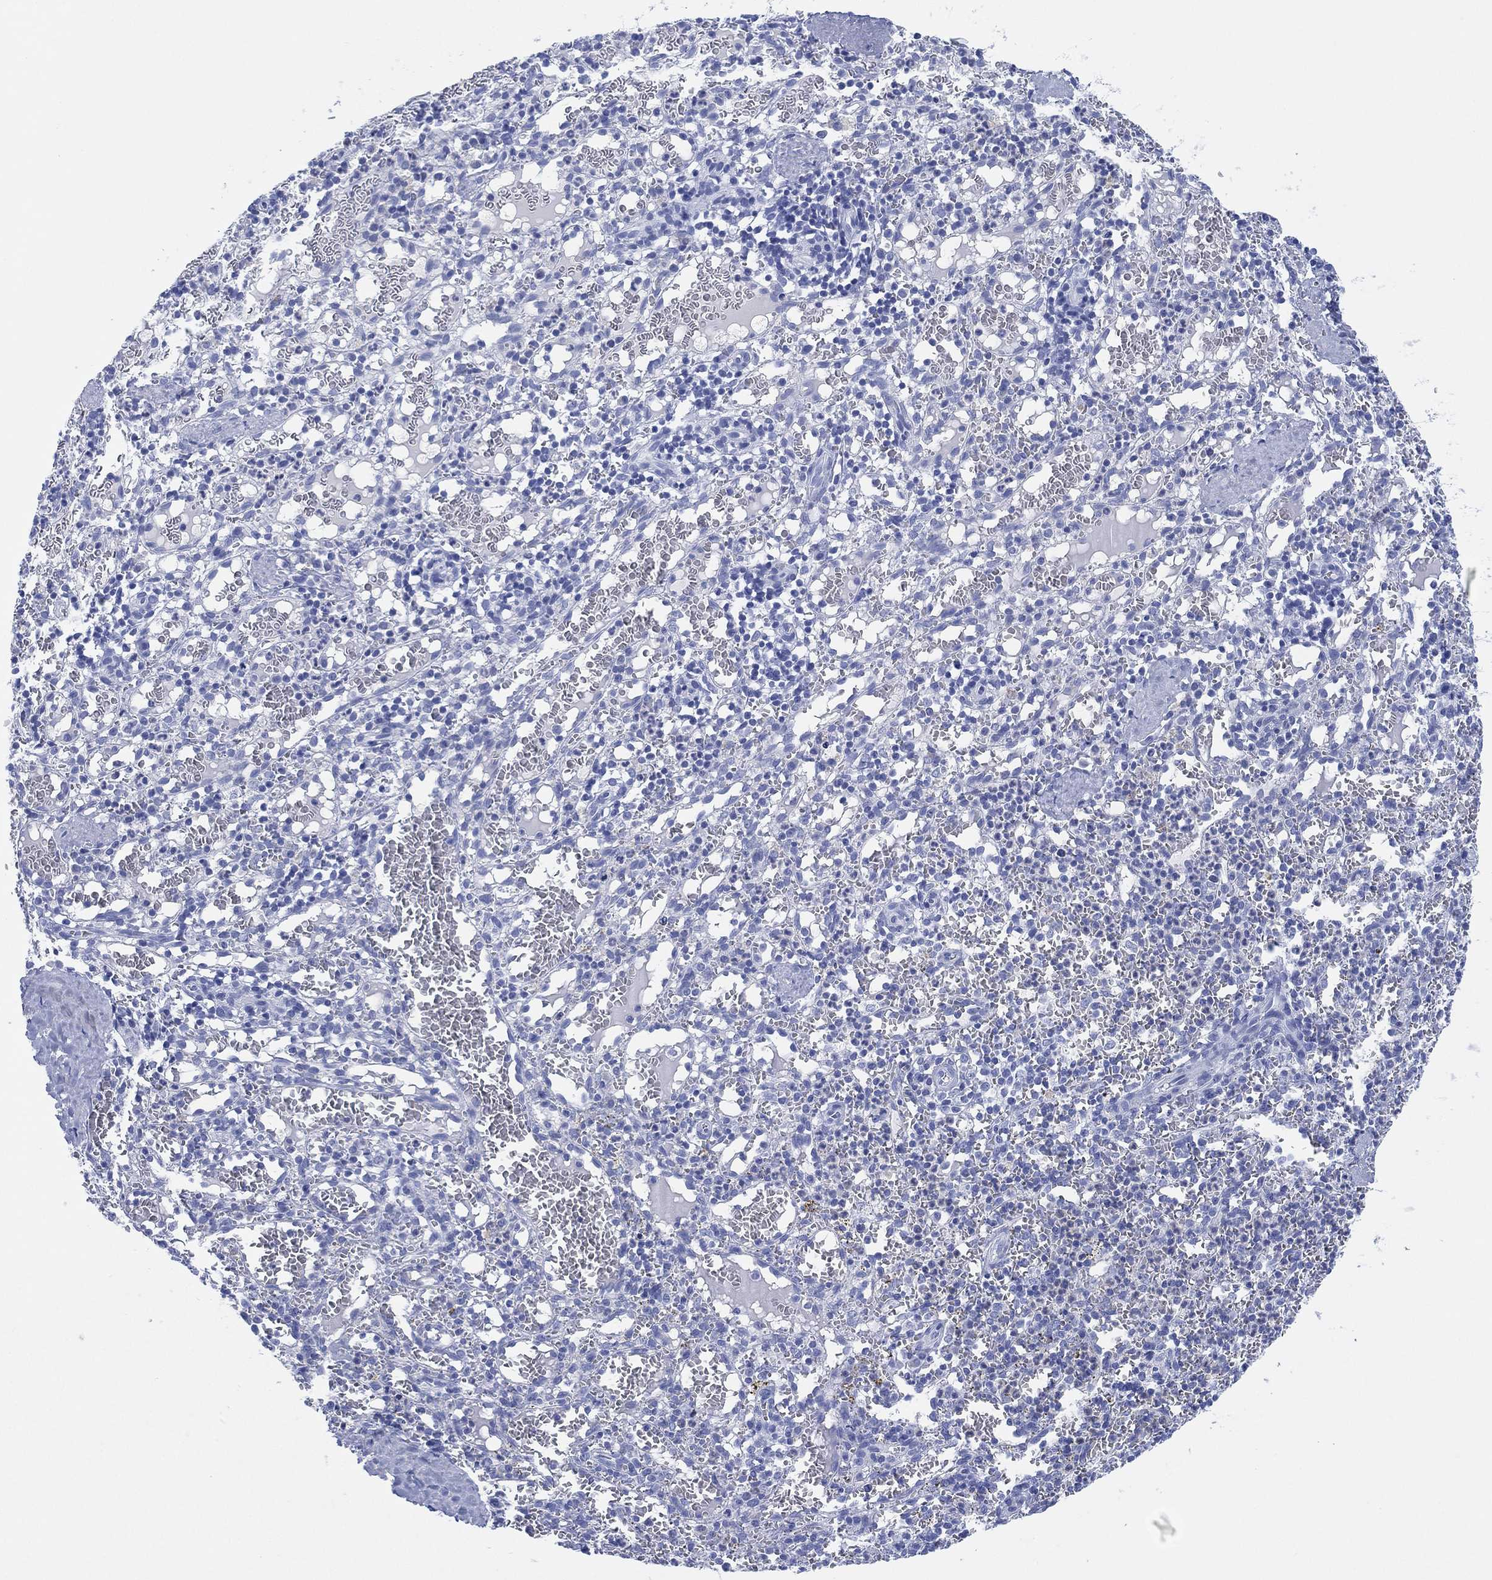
{"staining": {"intensity": "negative", "quantity": "none", "location": "none"}, "tissue": "spleen", "cell_type": "Cells in red pulp", "image_type": "normal", "snomed": [{"axis": "morphology", "description": "Normal tissue, NOS"}, {"axis": "topography", "description": "Spleen"}], "caption": "This is an immunohistochemistry (IHC) histopathology image of benign human spleen. There is no expression in cells in red pulp.", "gene": "SLC9C2", "patient": {"sex": "male", "age": 11}}